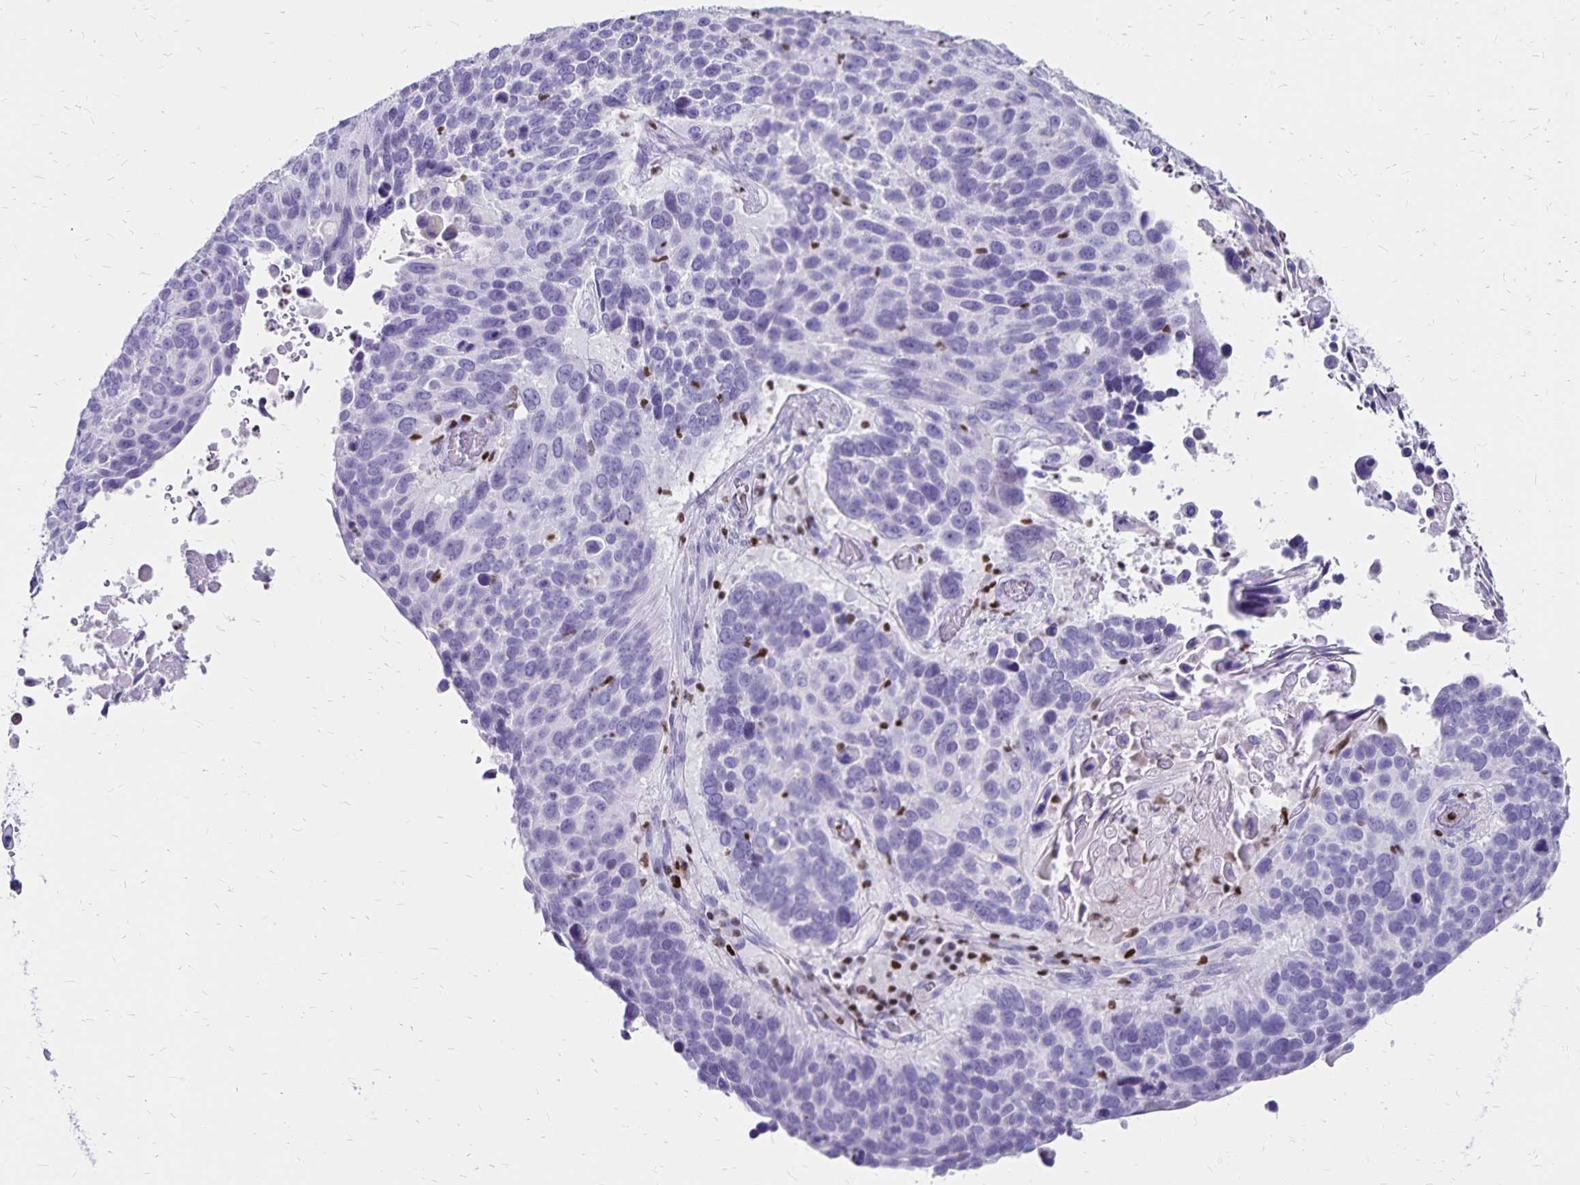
{"staining": {"intensity": "negative", "quantity": "none", "location": "none"}, "tissue": "lung cancer", "cell_type": "Tumor cells", "image_type": "cancer", "snomed": [{"axis": "morphology", "description": "Squamous cell carcinoma, NOS"}, {"axis": "topography", "description": "Lung"}], "caption": "Immunohistochemistry (IHC) histopathology image of neoplastic tissue: lung squamous cell carcinoma stained with DAB (3,3'-diaminobenzidine) displays no significant protein expression in tumor cells. (DAB (3,3'-diaminobenzidine) immunohistochemistry (IHC) with hematoxylin counter stain).", "gene": "IKZF1", "patient": {"sex": "male", "age": 68}}